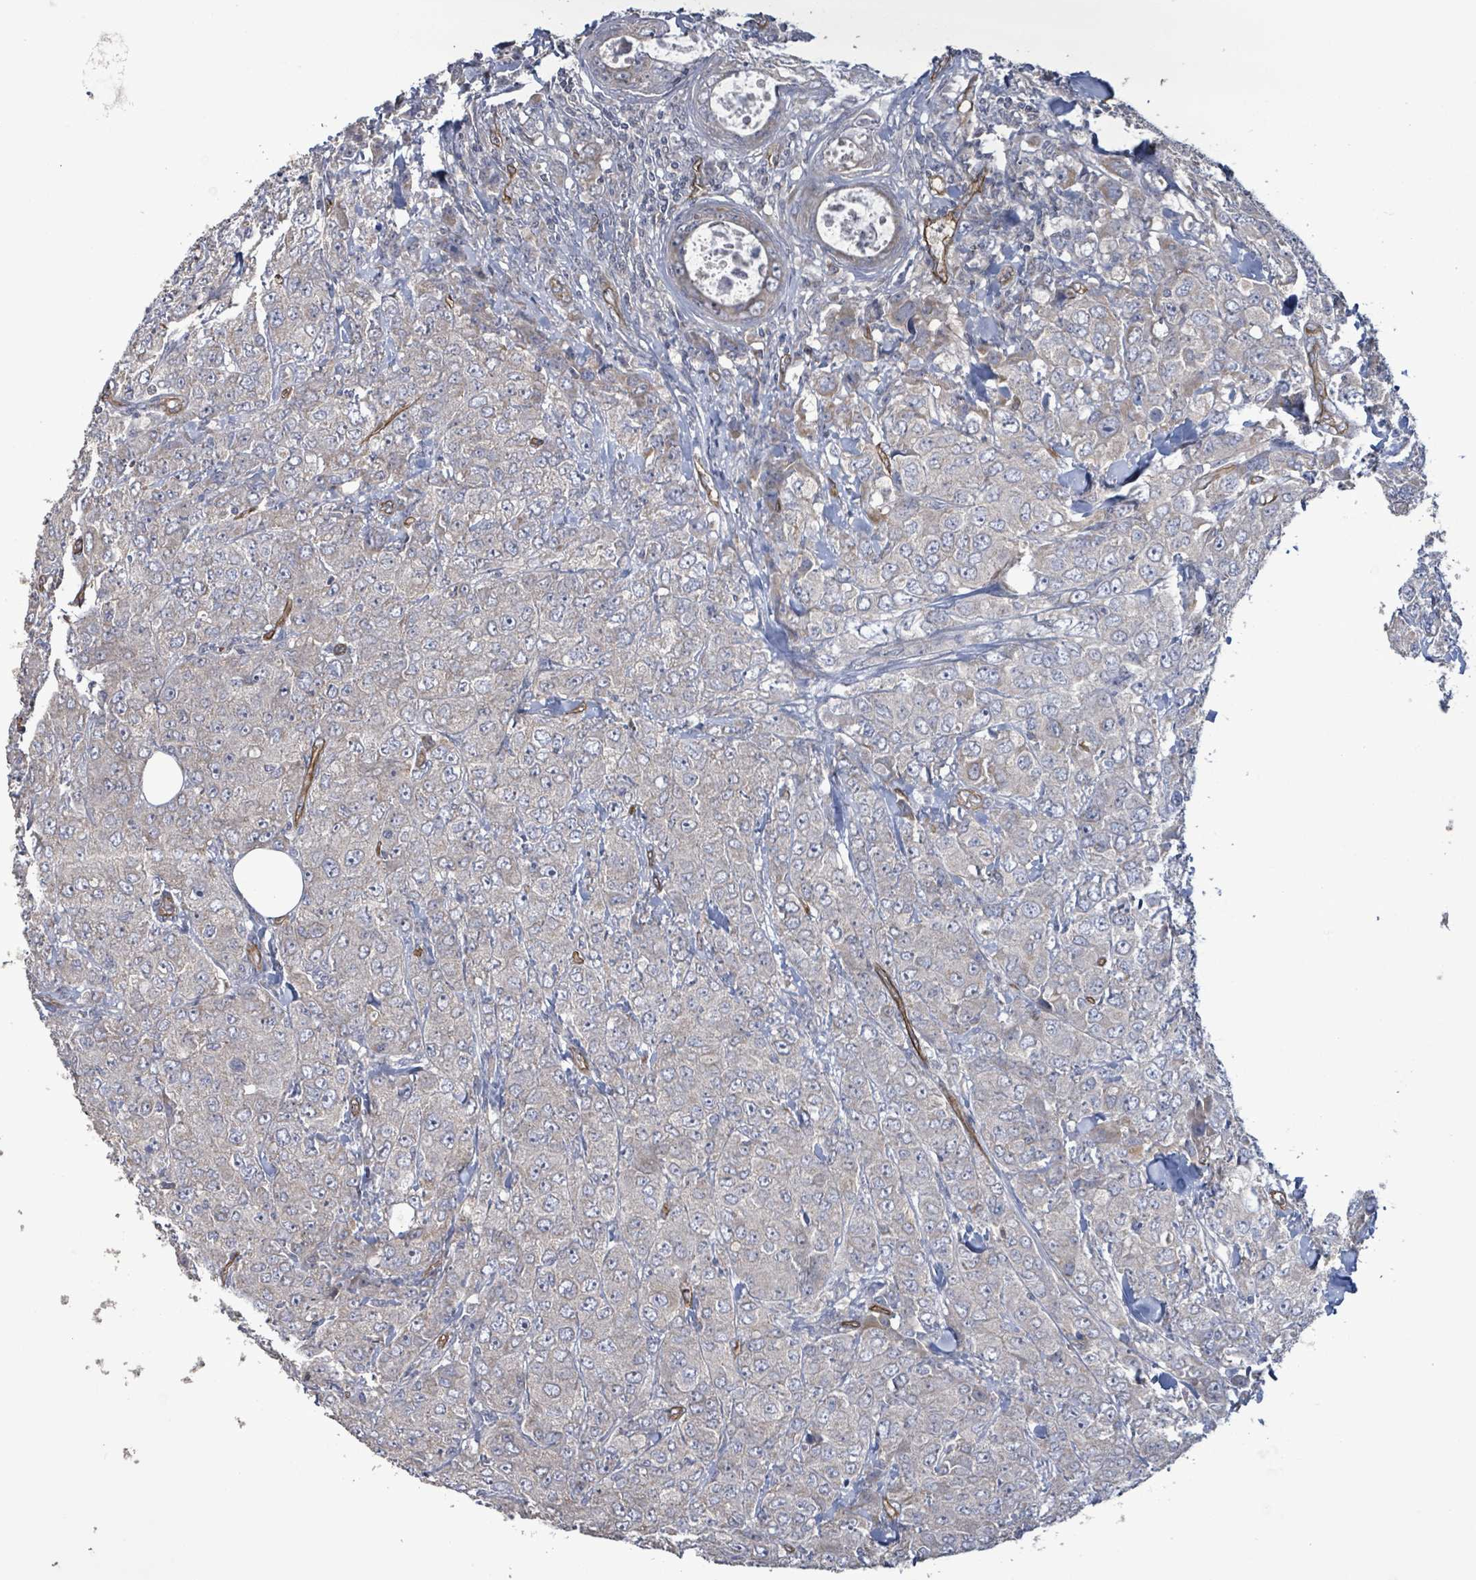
{"staining": {"intensity": "negative", "quantity": "none", "location": "none"}, "tissue": "breast cancer", "cell_type": "Tumor cells", "image_type": "cancer", "snomed": [{"axis": "morphology", "description": "Duct carcinoma"}, {"axis": "topography", "description": "Breast"}], "caption": "Immunohistochemistry image of breast cancer (intraductal carcinoma) stained for a protein (brown), which reveals no positivity in tumor cells.", "gene": "KANK3", "patient": {"sex": "female", "age": 43}}